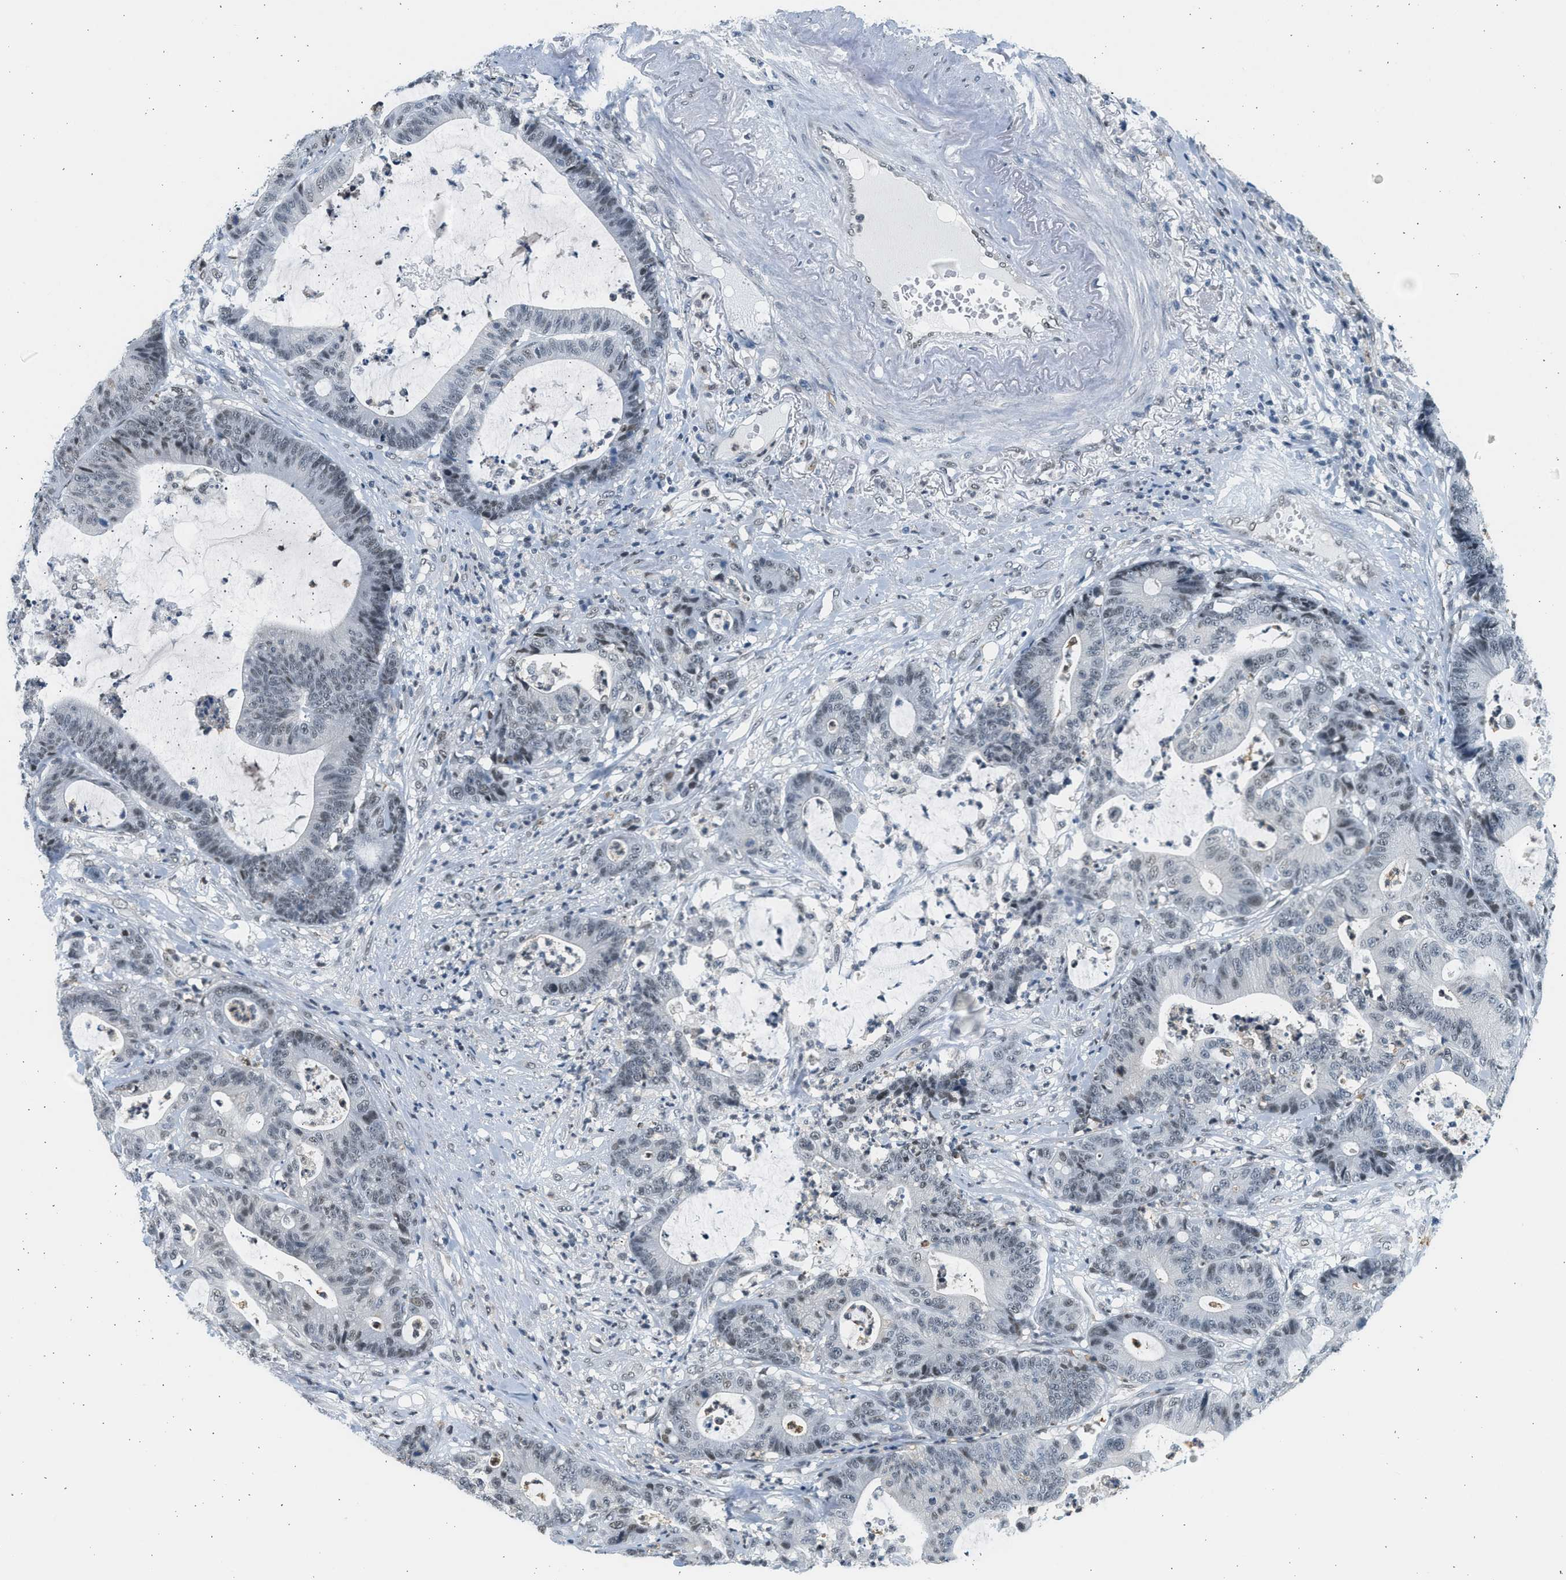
{"staining": {"intensity": "negative", "quantity": "none", "location": "none"}, "tissue": "colorectal cancer", "cell_type": "Tumor cells", "image_type": "cancer", "snomed": [{"axis": "morphology", "description": "Adenocarcinoma, NOS"}, {"axis": "topography", "description": "Colon"}], "caption": "High power microscopy photomicrograph of an immunohistochemistry histopathology image of colorectal adenocarcinoma, revealing no significant staining in tumor cells.", "gene": "HIPK1", "patient": {"sex": "female", "age": 84}}